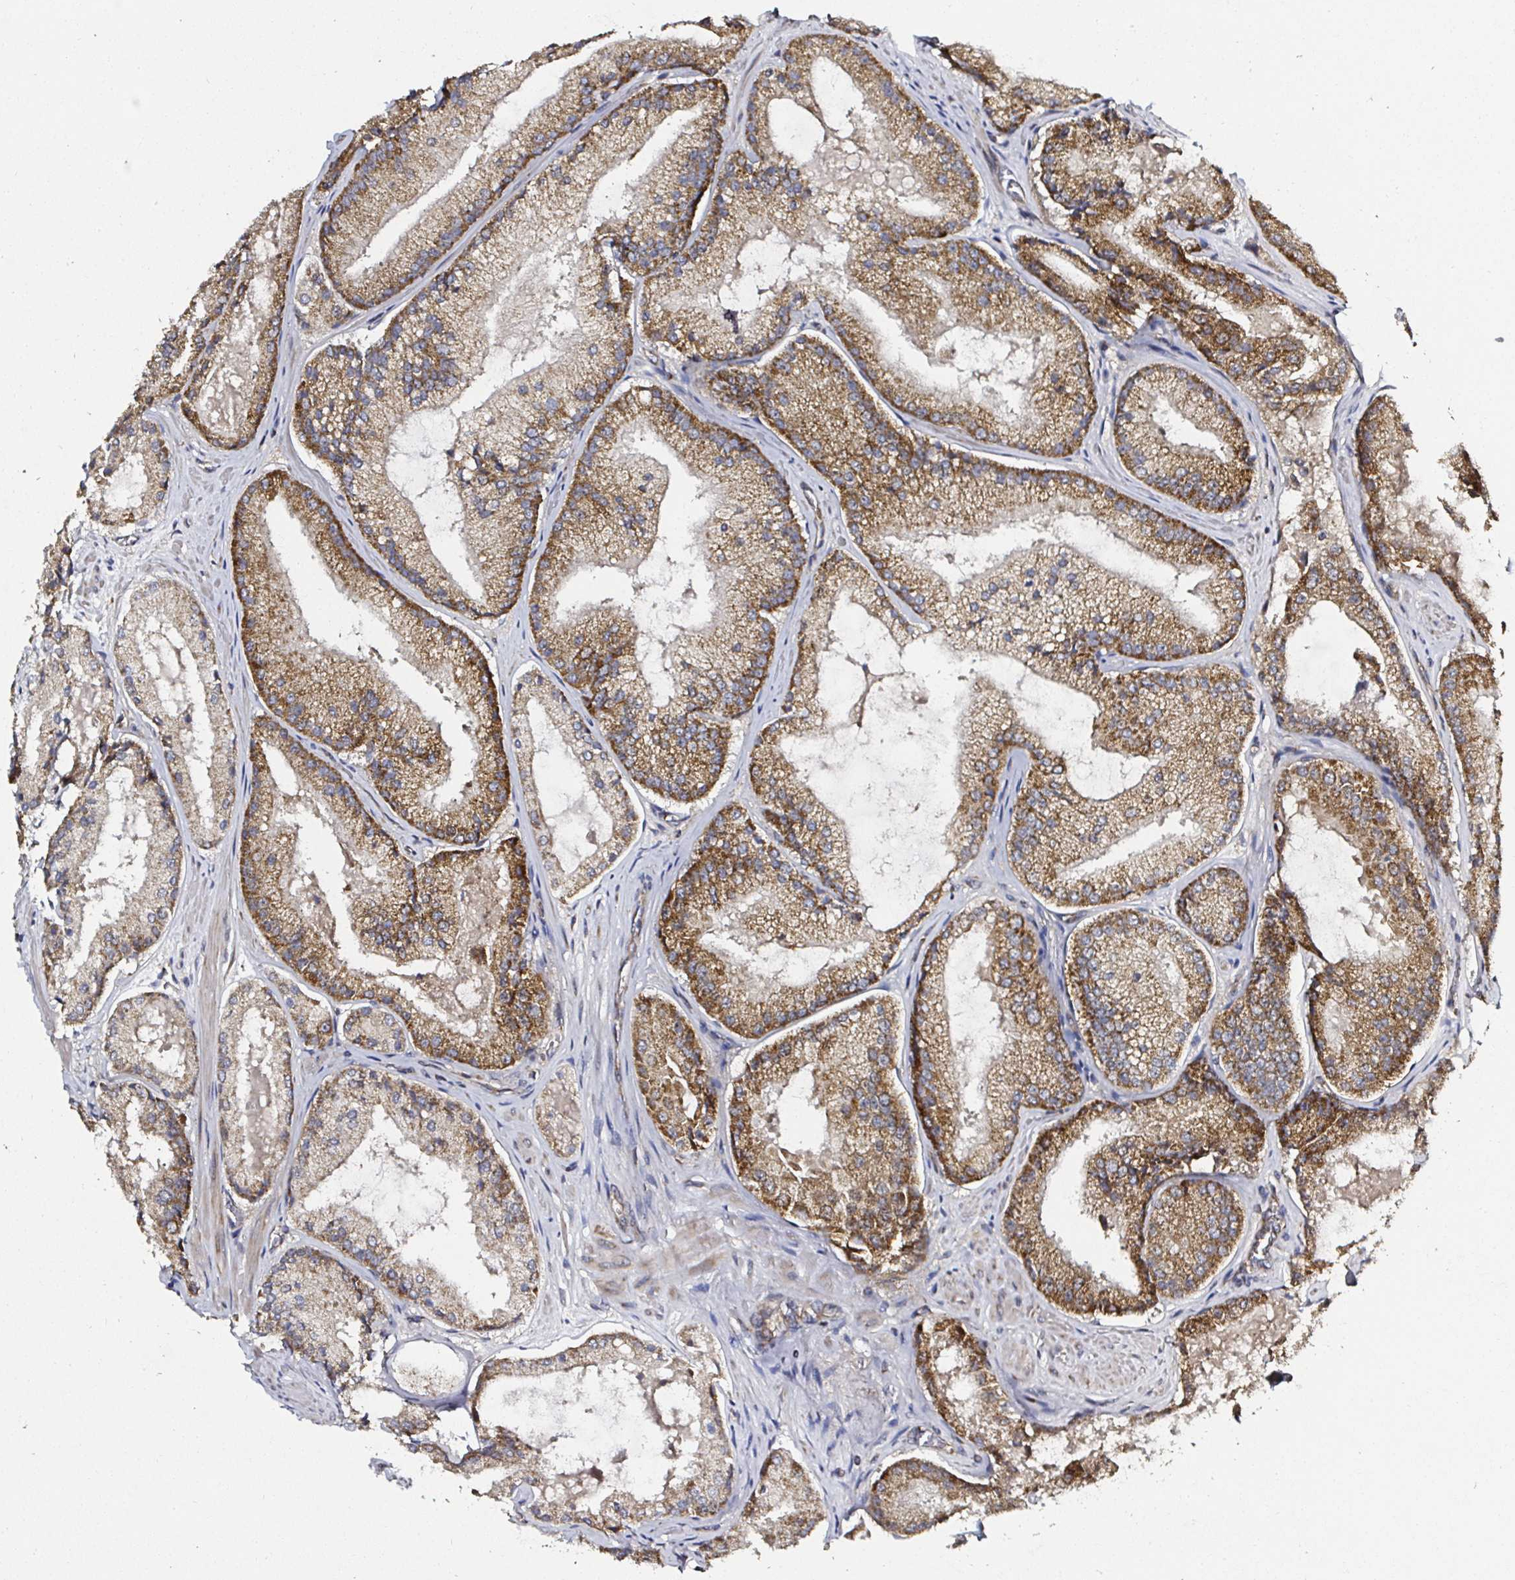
{"staining": {"intensity": "strong", "quantity": ">75%", "location": "cytoplasmic/membranous"}, "tissue": "prostate cancer", "cell_type": "Tumor cells", "image_type": "cancer", "snomed": [{"axis": "morphology", "description": "Adenocarcinoma, High grade"}, {"axis": "topography", "description": "Prostate"}], "caption": "Immunohistochemistry (IHC) of human prostate cancer shows high levels of strong cytoplasmic/membranous staining in approximately >75% of tumor cells.", "gene": "ATAD3B", "patient": {"sex": "male", "age": 73}}